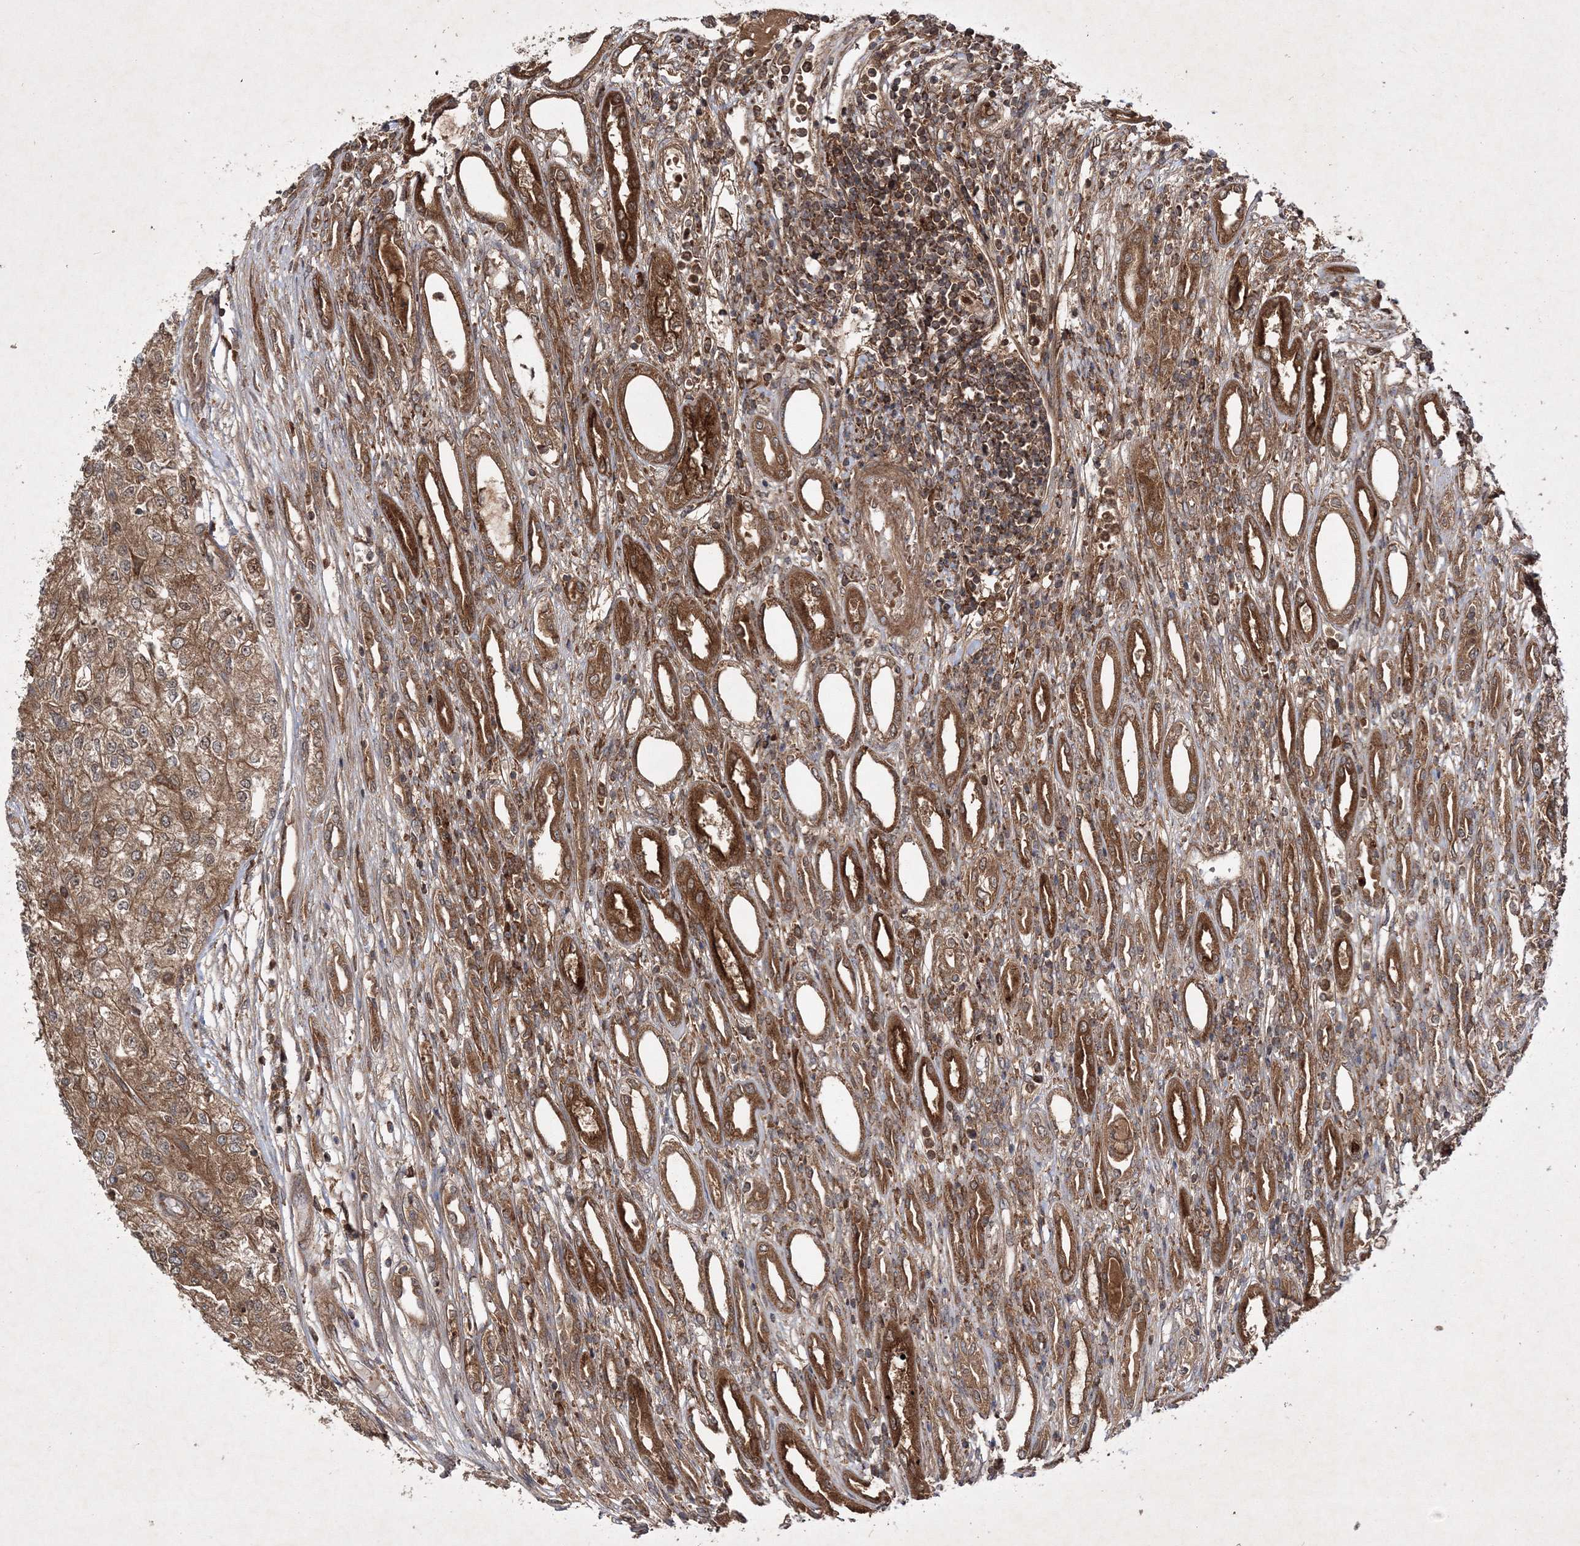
{"staining": {"intensity": "moderate", "quantity": ">75%", "location": "cytoplasmic/membranous"}, "tissue": "renal cancer", "cell_type": "Tumor cells", "image_type": "cancer", "snomed": [{"axis": "morphology", "description": "Adenocarcinoma, NOS"}, {"axis": "topography", "description": "Kidney"}], "caption": "Tumor cells exhibit medium levels of moderate cytoplasmic/membranous expression in about >75% of cells in adenocarcinoma (renal).", "gene": "DNAJC13", "patient": {"sex": "female", "age": 54}}